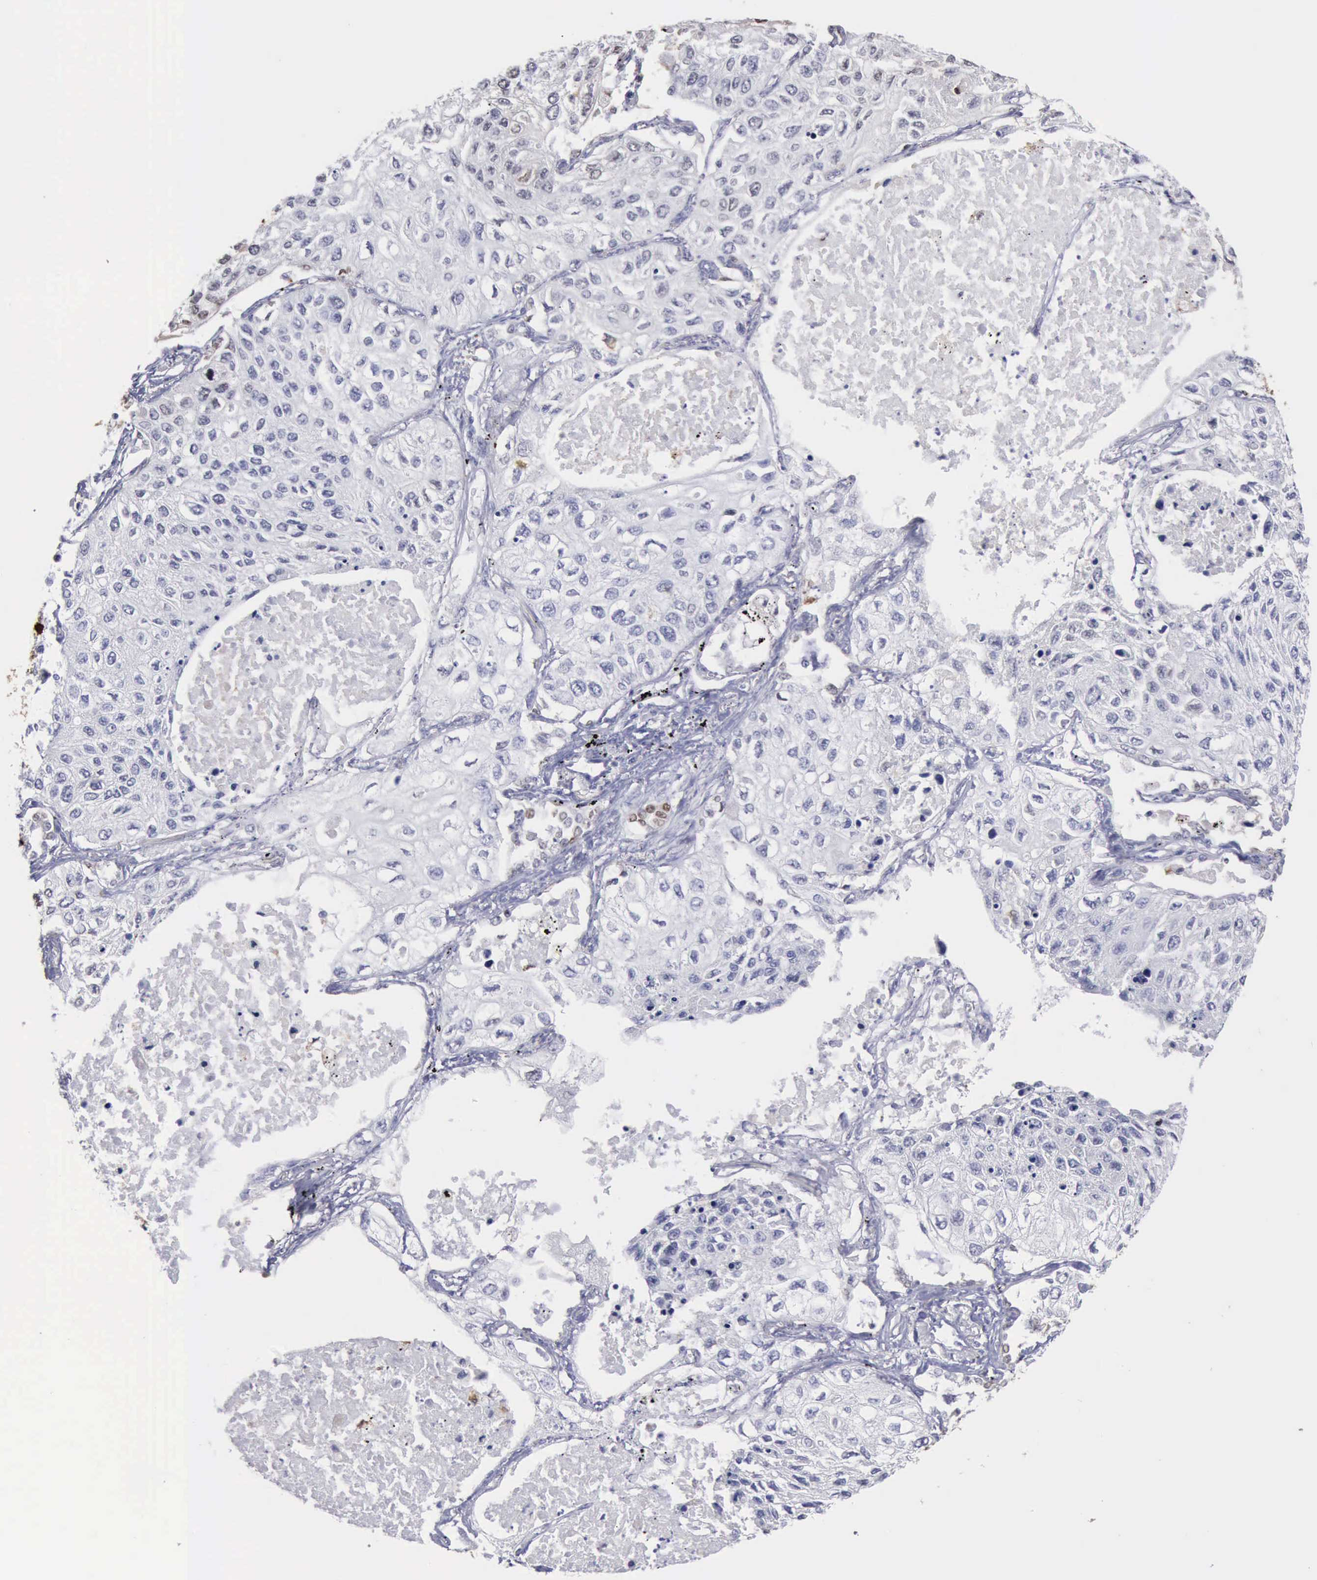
{"staining": {"intensity": "weak", "quantity": "<25%", "location": "nuclear"}, "tissue": "lung cancer", "cell_type": "Tumor cells", "image_type": "cancer", "snomed": [{"axis": "morphology", "description": "Squamous cell carcinoma, NOS"}, {"axis": "topography", "description": "Lung"}], "caption": "The IHC histopathology image has no significant expression in tumor cells of squamous cell carcinoma (lung) tissue.", "gene": "STAT1", "patient": {"sex": "male", "age": 75}}